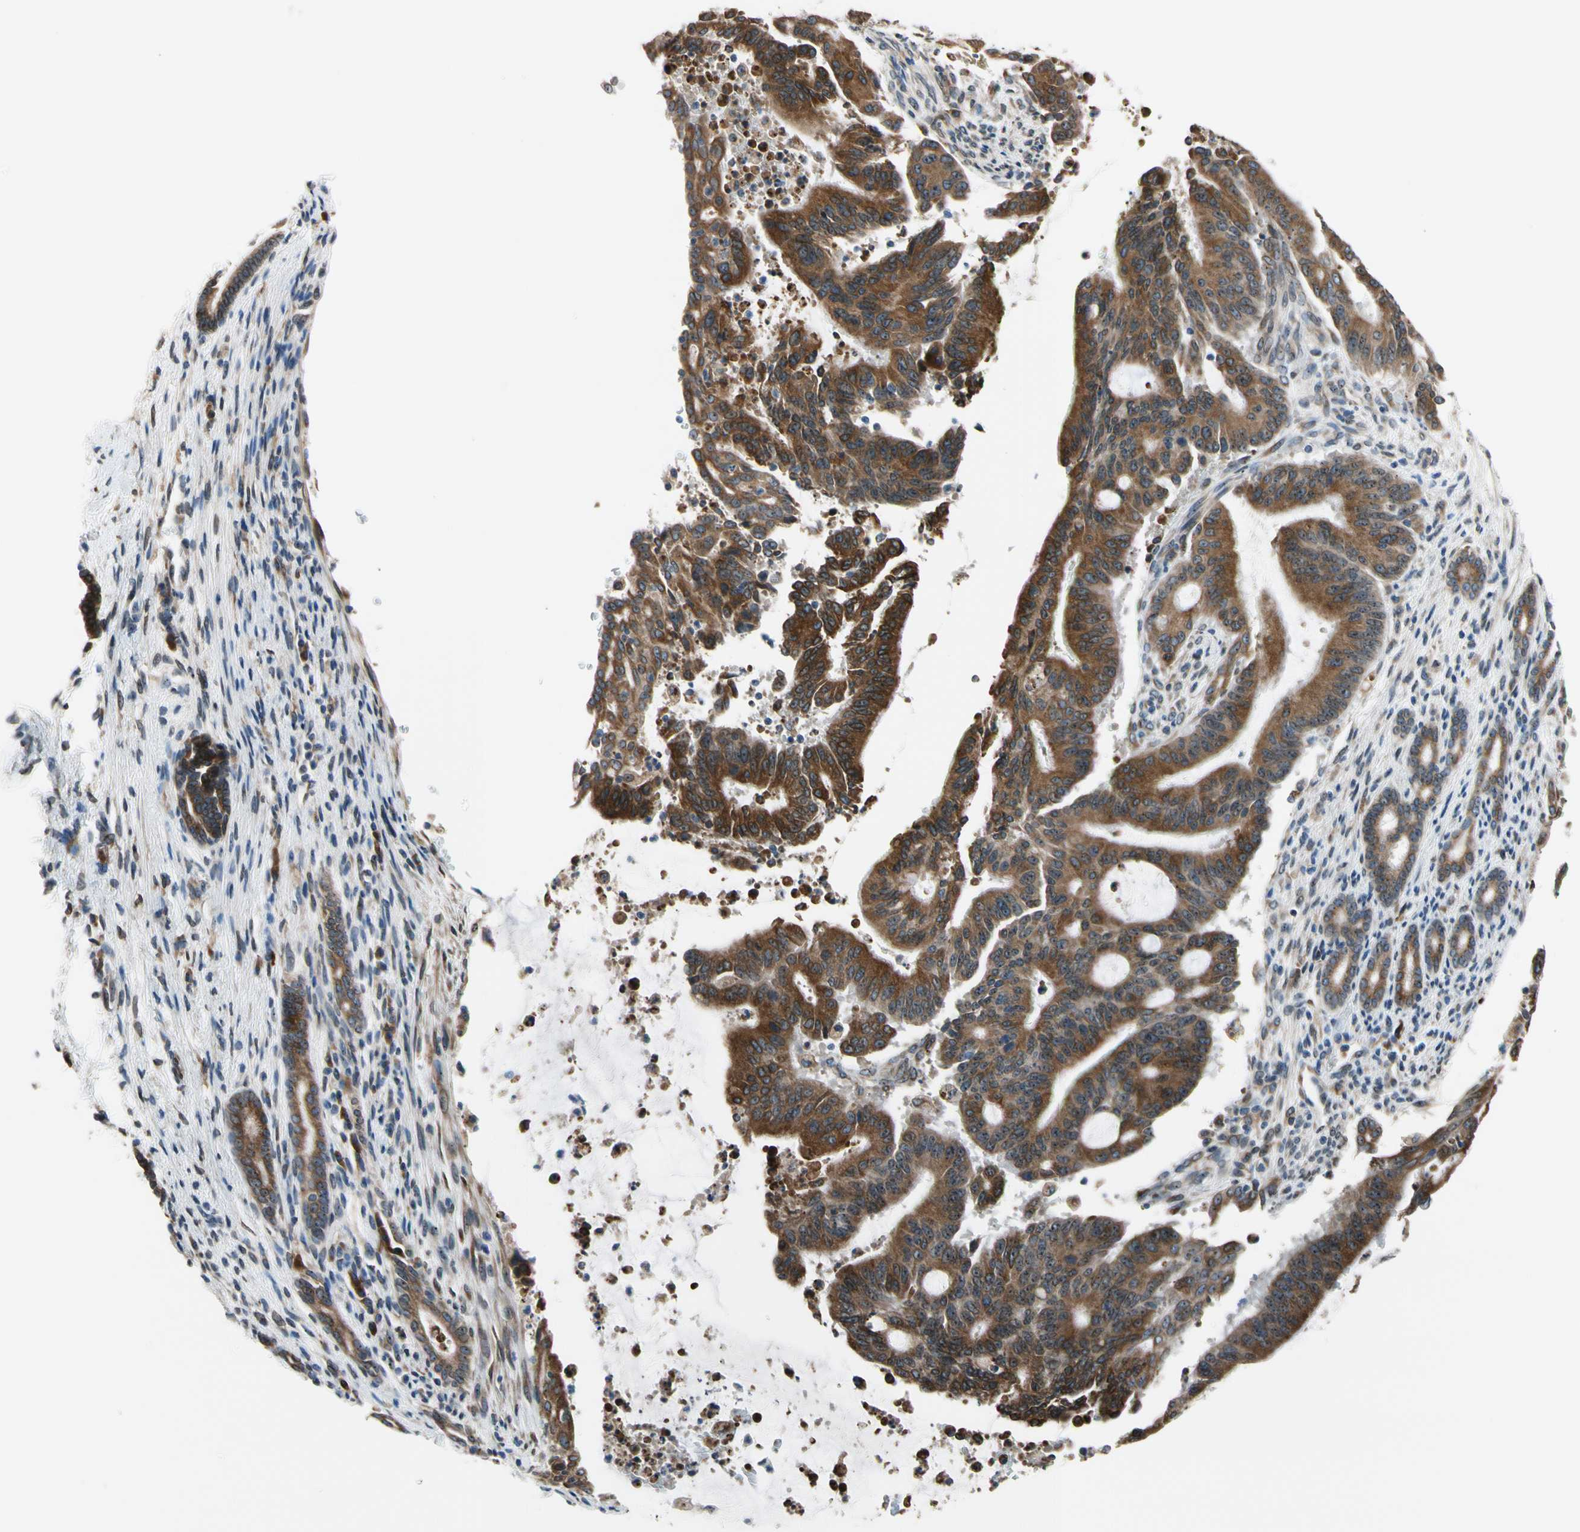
{"staining": {"intensity": "strong", "quantity": ">75%", "location": "cytoplasmic/membranous"}, "tissue": "liver cancer", "cell_type": "Tumor cells", "image_type": "cancer", "snomed": [{"axis": "morphology", "description": "Cholangiocarcinoma"}, {"axis": "topography", "description": "Liver"}], "caption": "Immunohistochemistry (IHC) image of neoplastic tissue: human cholangiocarcinoma (liver) stained using immunohistochemistry (IHC) reveals high levels of strong protein expression localized specifically in the cytoplasmic/membranous of tumor cells, appearing as a cytoplasmic/membranous brown color.", "gene": "TMED7", "patient": {"sex": "female", "age": 73}}